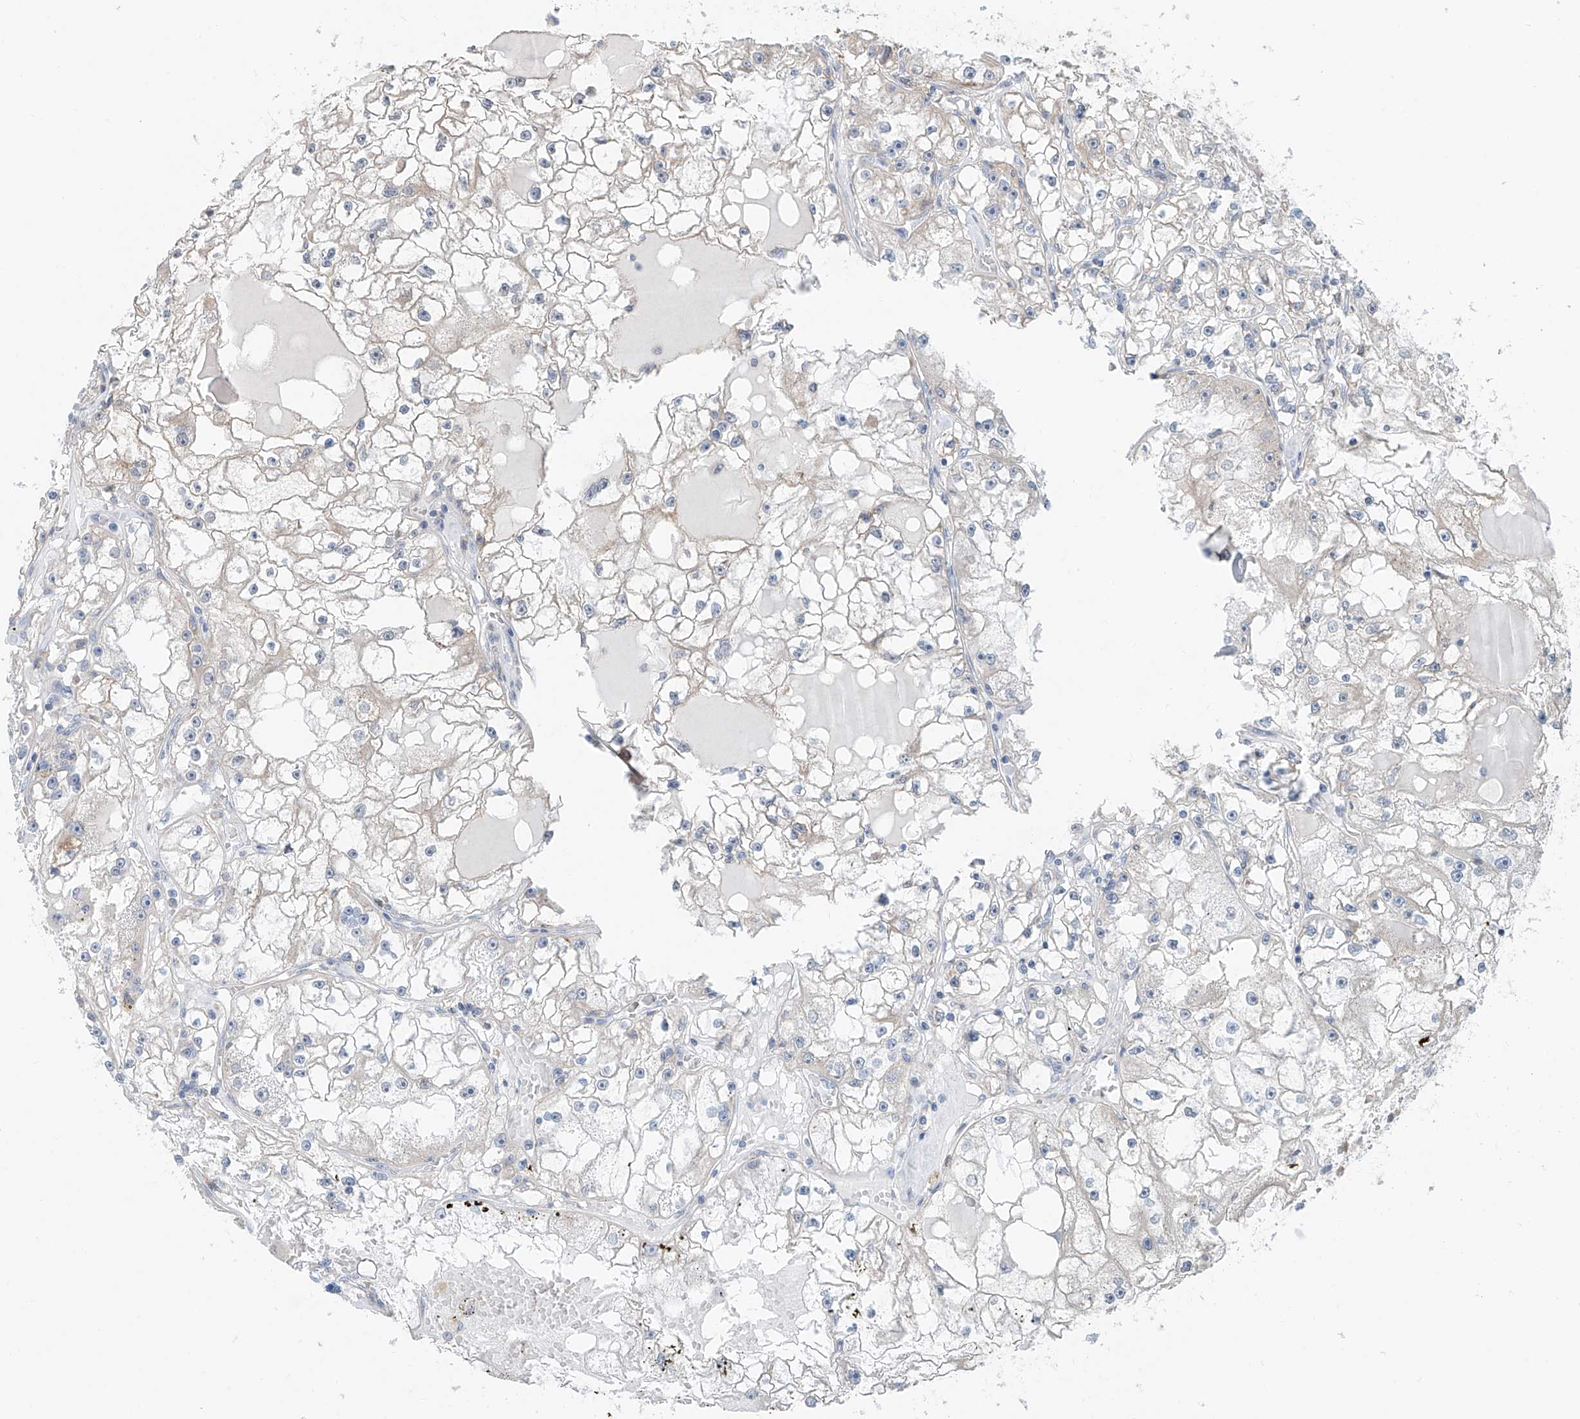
{"staining": {"intensity": "negative", "quantity": "none", "location": "none"}, "tissue": "renal cancer", "cell_type": "Tumor cells", "image_type": "cancer", "snomed": [{"axis": "morphology", "description": "Adenocarcinoma, NOS"}, {"axis": "topography", "description": "Kidney"}], "caption": "Protein analysis of adenocarcinoma (renal) shows no significant positivity in tumor cells.", "gene": "KCNK10", "patient": {"sex": "male", "age": 56}}